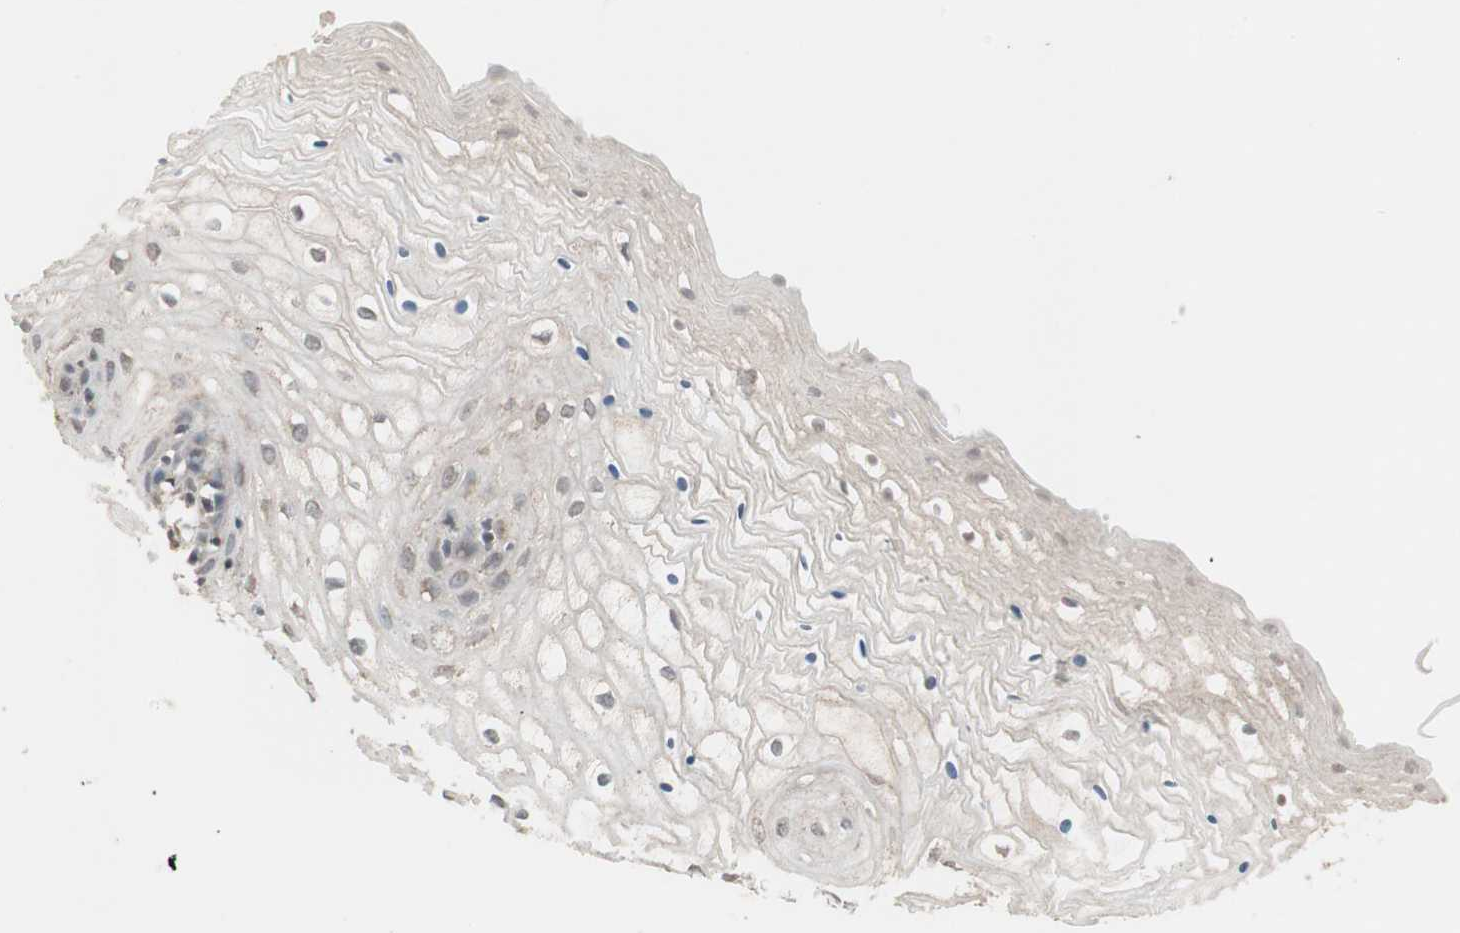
{"staining": {"intensity": "weak", "quantity": "25%-75%", "location": "nuclear"}, "tissue": "vagina", "cell_type": "Squamous epithelial cells", "image_type": "normal", "snomed": [{"axis": "morphology", "description": "Normal tissue, NOS"}, {"axis": "topography", "description": "Vagina"}], "caption": "High-magnification brightfield microscopy of normal vagina stained with DAB (3,3'-diaminobenzidine) (brown) and counterstained with hematoxylin (blue). squamous epithelial cells exhibit weak nuclear staining is seen in about25%-75% of cells.", "gene": "ZHX2", "patient": {"sex": "female", "age": 34}}